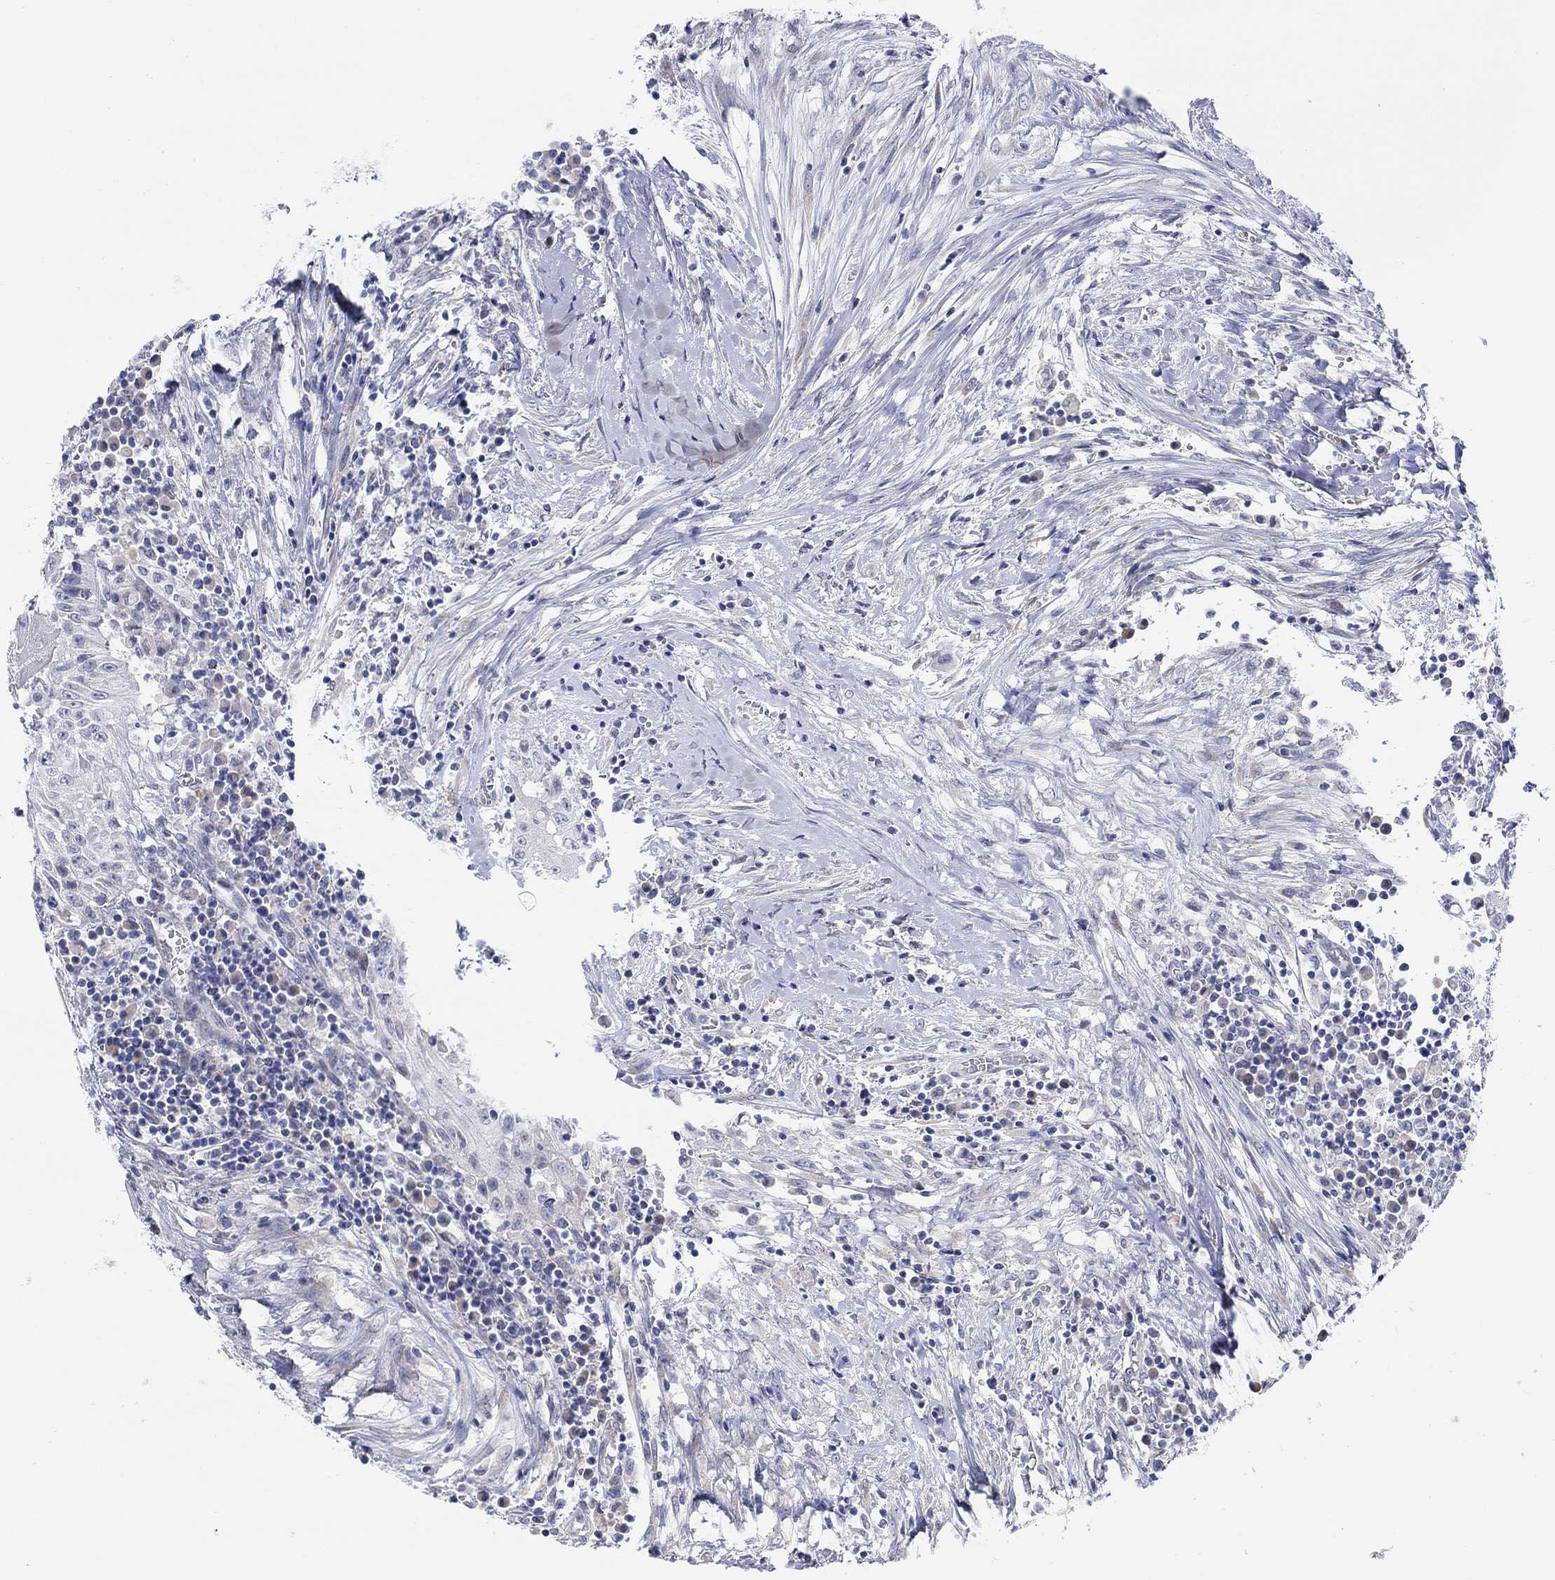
{"staining": {"intensity": "negative", "quantity": "none", "location": "none"}, "tissue": "head and neck cancer", "cell_type": "Tumor cells", "image_type": "cancer", "snomed": [{"axis": "morphology", "description": "Squamous cell carcinoma, NOS"}, {"axis": "topography", "description": "Oral tissue"}, {"axis": "topography", "description": "Head-Neck"}], "caption": "IHC of human head and neck cancer (squamous cell carcinoma) exhibits no positivity in tumor cells. (DAB (3,3'-diaminobenzidine) IHC, high magnification).", "gene": "KRT222", "patient": {"sex": "male", "age": 58}}